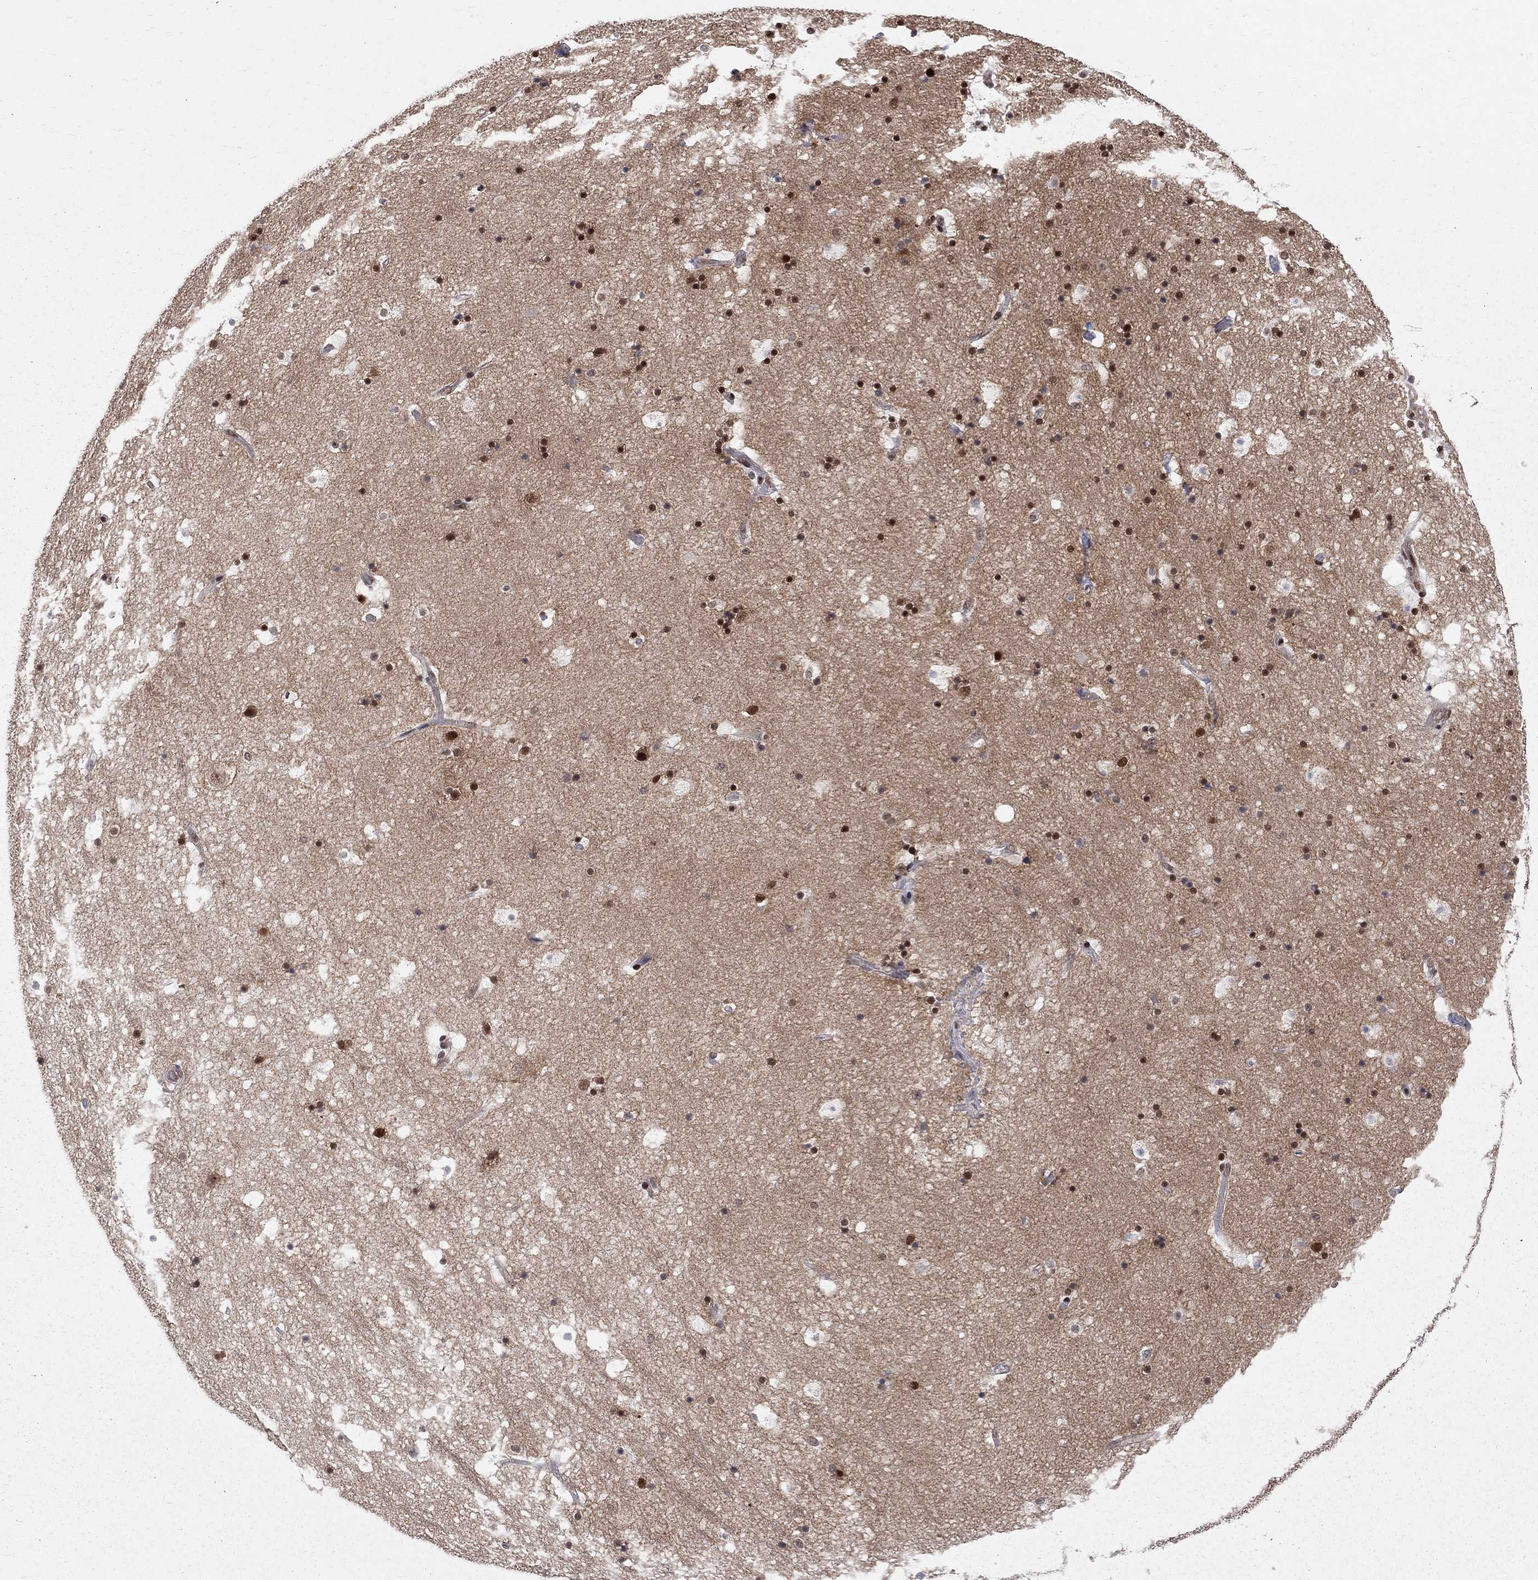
{"staining": {"intensity": "strong", "quantity": "25%-75%", "location": "nuclear"}, "tissue": "hippocampus", "cell_type": "Glial cells", "image_type": "normal", "snomed": [{"axis": "morphology", "description": "Normal tissue, NOS"}, {"axis": "topography", "description": "Hippocampus"}], "caption": "This histopathology image demonstrates IHC staining of normal hippocampus, with high strong nuclear staining in approximately 25%-75% of glial cells.", "gene": "SAP30L", "patient": {"sex": "male", "age": 51}}